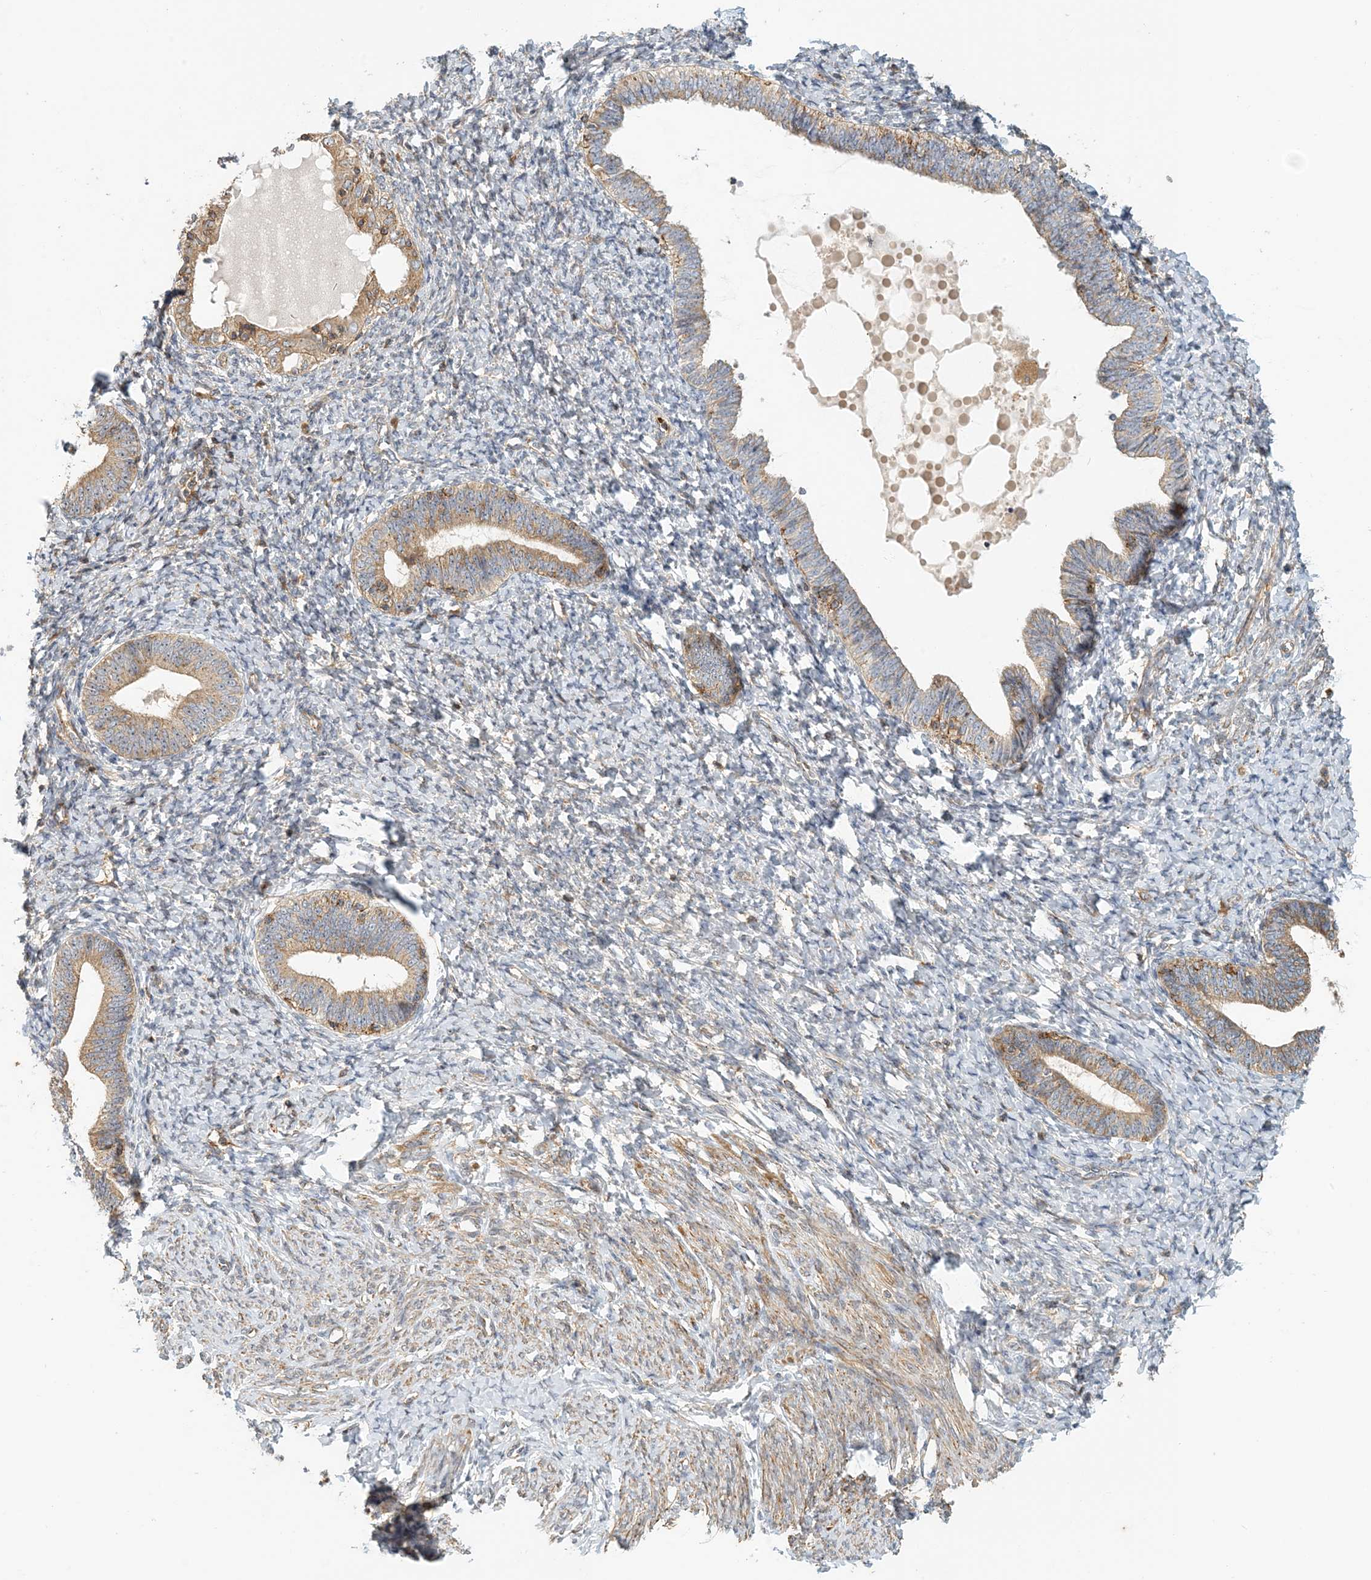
{"staining": {"intensity": "moderate", "quantity": "25%-75%", "location": "cytoplasmic/membranous"}, "tissue": "endometrium", "cell_type": "Cells in endometrial stroma", "image_type": "normal", "snomed": [{"axis": "morphology", "description": "Normal tissue, NOS"}, {"axis": "topography", "description": "Endometrium"}], "caption": "Moderate cytoplasmic/membranous protein staining is seen in approximately 25%-75% of cells in endometrial stroma in endometrium. (Stains: DAB in brown, nuclei in blue, Microscopy: brightfield microscopy at high magnification).", "gene": "COLEC11", "patient": {"sex": "female", "age": 72}}